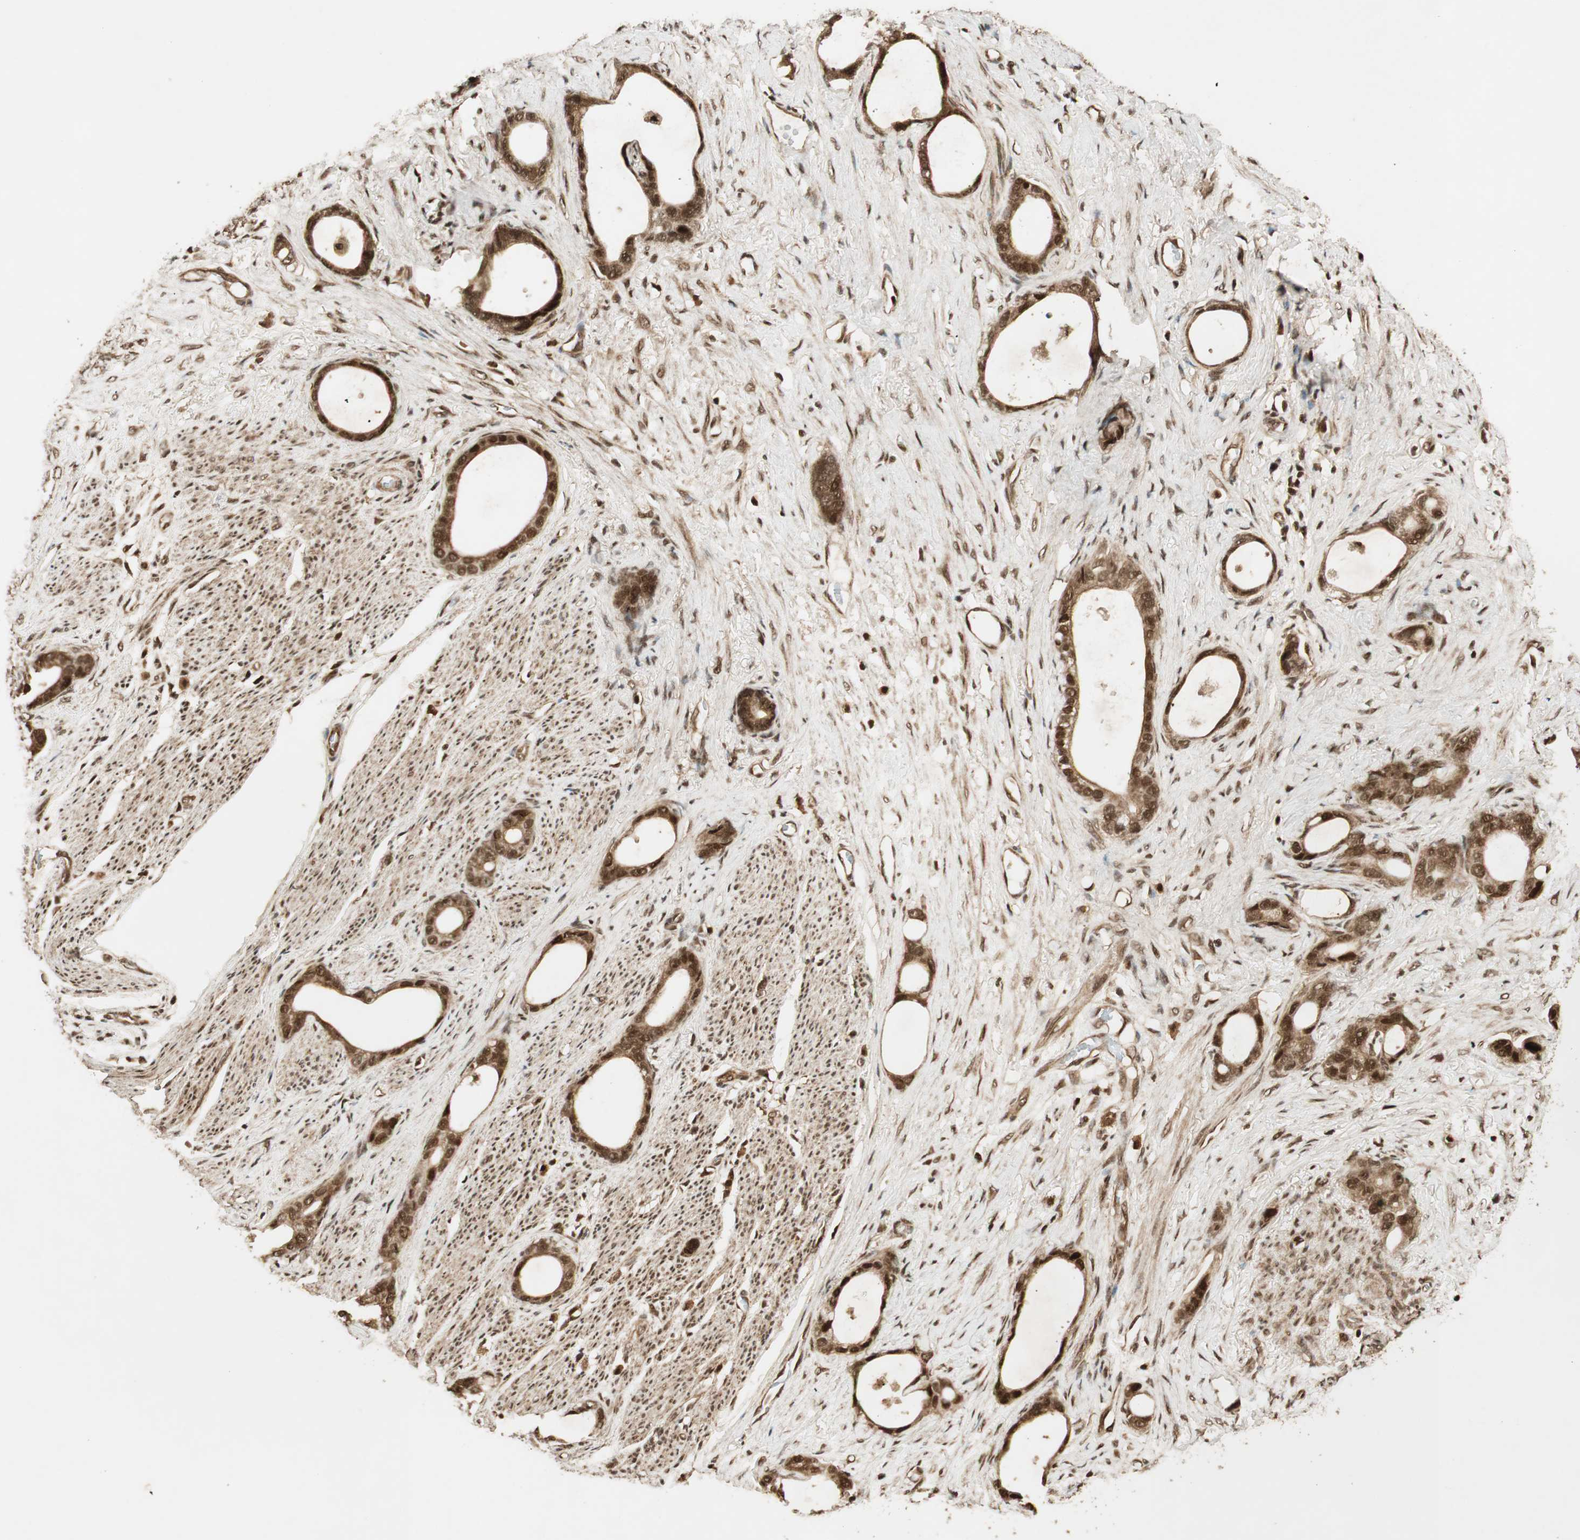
{"staining": {"intensity": "strong", "quantity": ">75%", "location": "cytoplasmic/membranous,nuclear"}, "tissue": "stomach cancer", "cell_type": "Tumor cells", "image_type": "cancer", "snomed": [{"axis": "morphology", "description": "Adenocarcinoma, NOS"}, {"axis": "topography", "description": "Stomach"}], "caption": "This image reveals immunohistochemistry (IHC) staining of stomach adenocarcinoma, with high strong cytoplasmic/membranous and nuclear staining in about >75% of tumor cells.", "gene": "RPA3", "patient": {"sex": "female", "age": 75}}